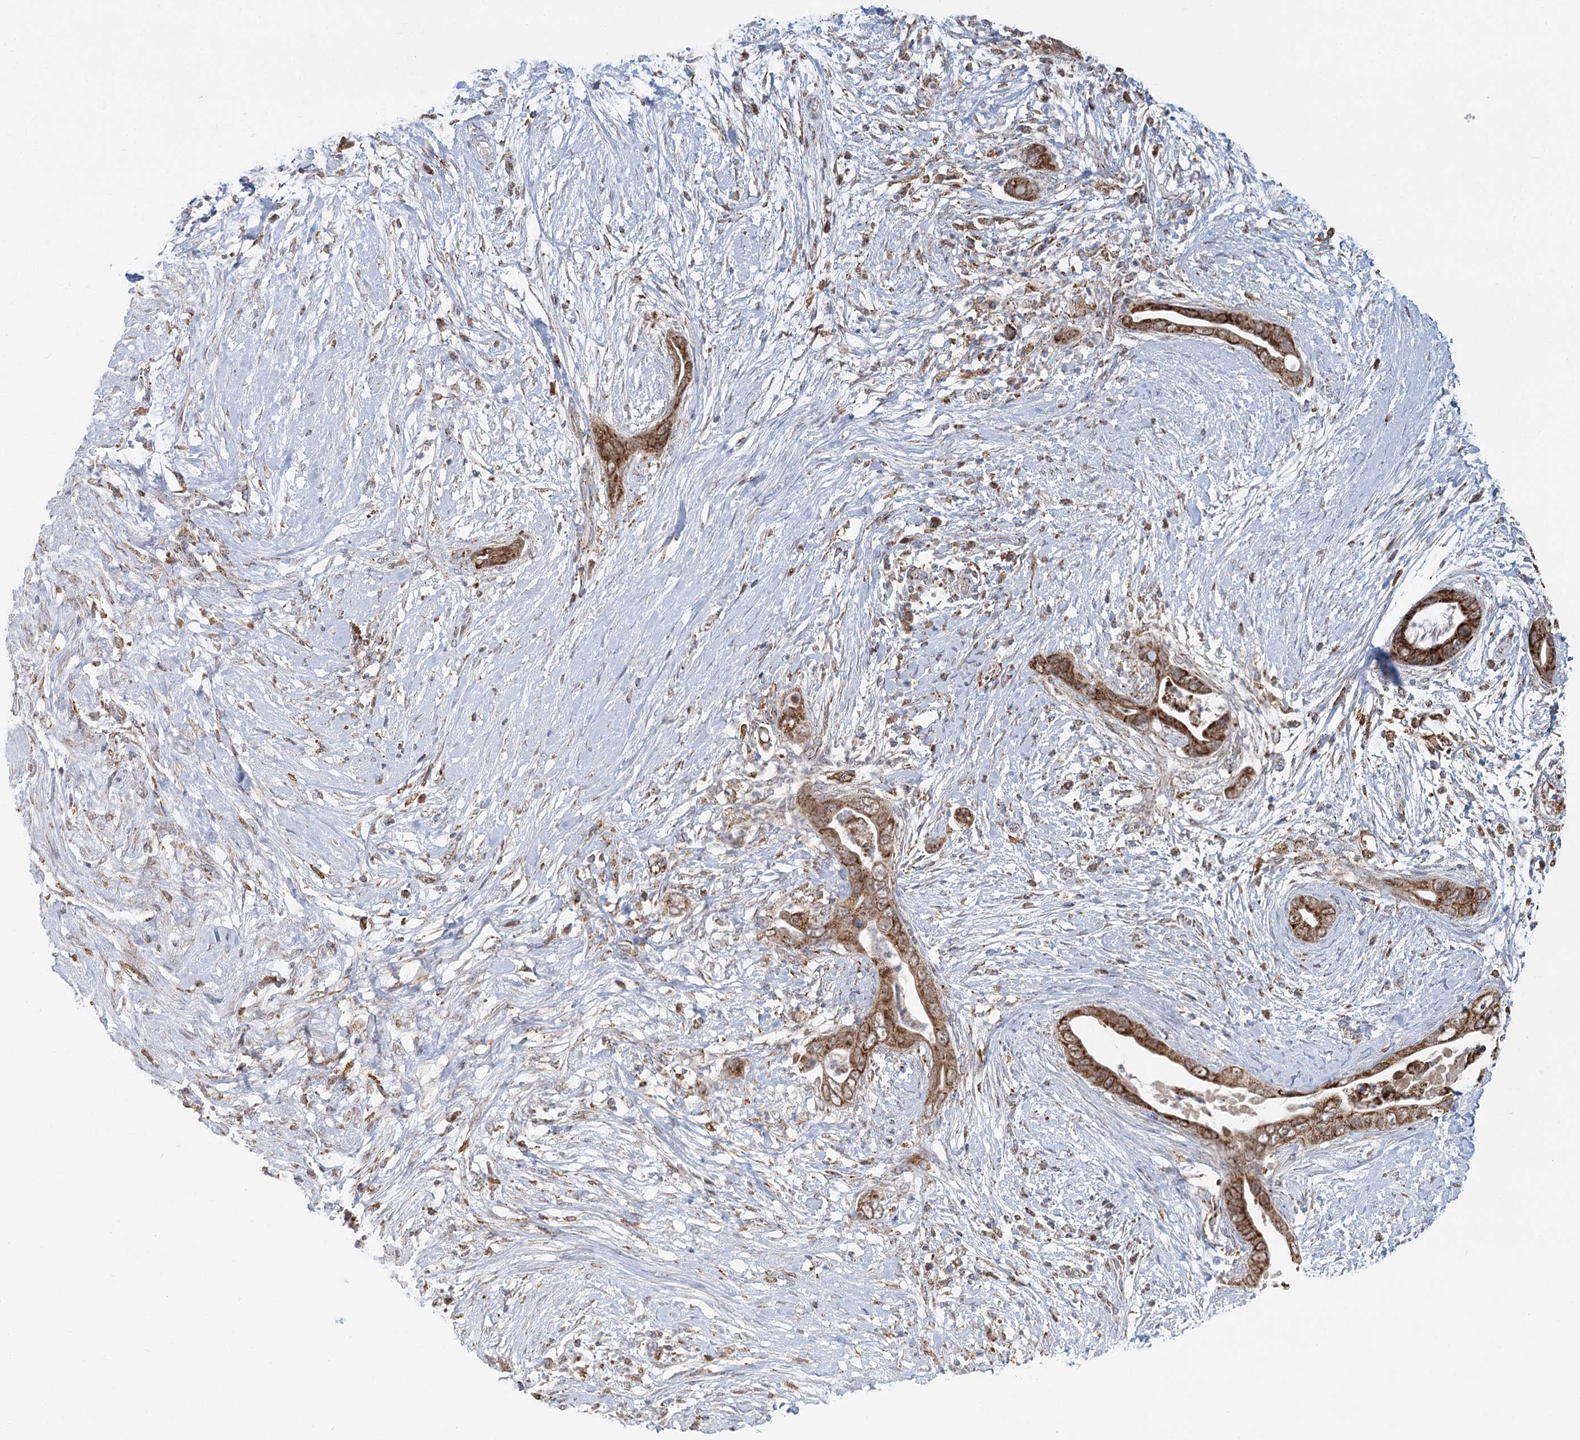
{"staining": {"intensity": "strong", "quantity": ">75%", "location": "cytoplasmic/membranous"}, "tissue": "pancreatic cancer", "cell_type": "Tumor cells", "image_type": "cancer", "snomed": [{"axis": "morphology", "description": "Adenocarcinoma, NOS"}, {"axis": "topography", "description": "Pancreas"}], "caption": "This photomicrograph shows immunohistochemistry staining of pancreatic cancer, with high strong cytoplasmic/membranous staining in approximately >75% of tumor cells.", "gene": "TAS1R1", "patient": {"sex": "male", "age": 75}}